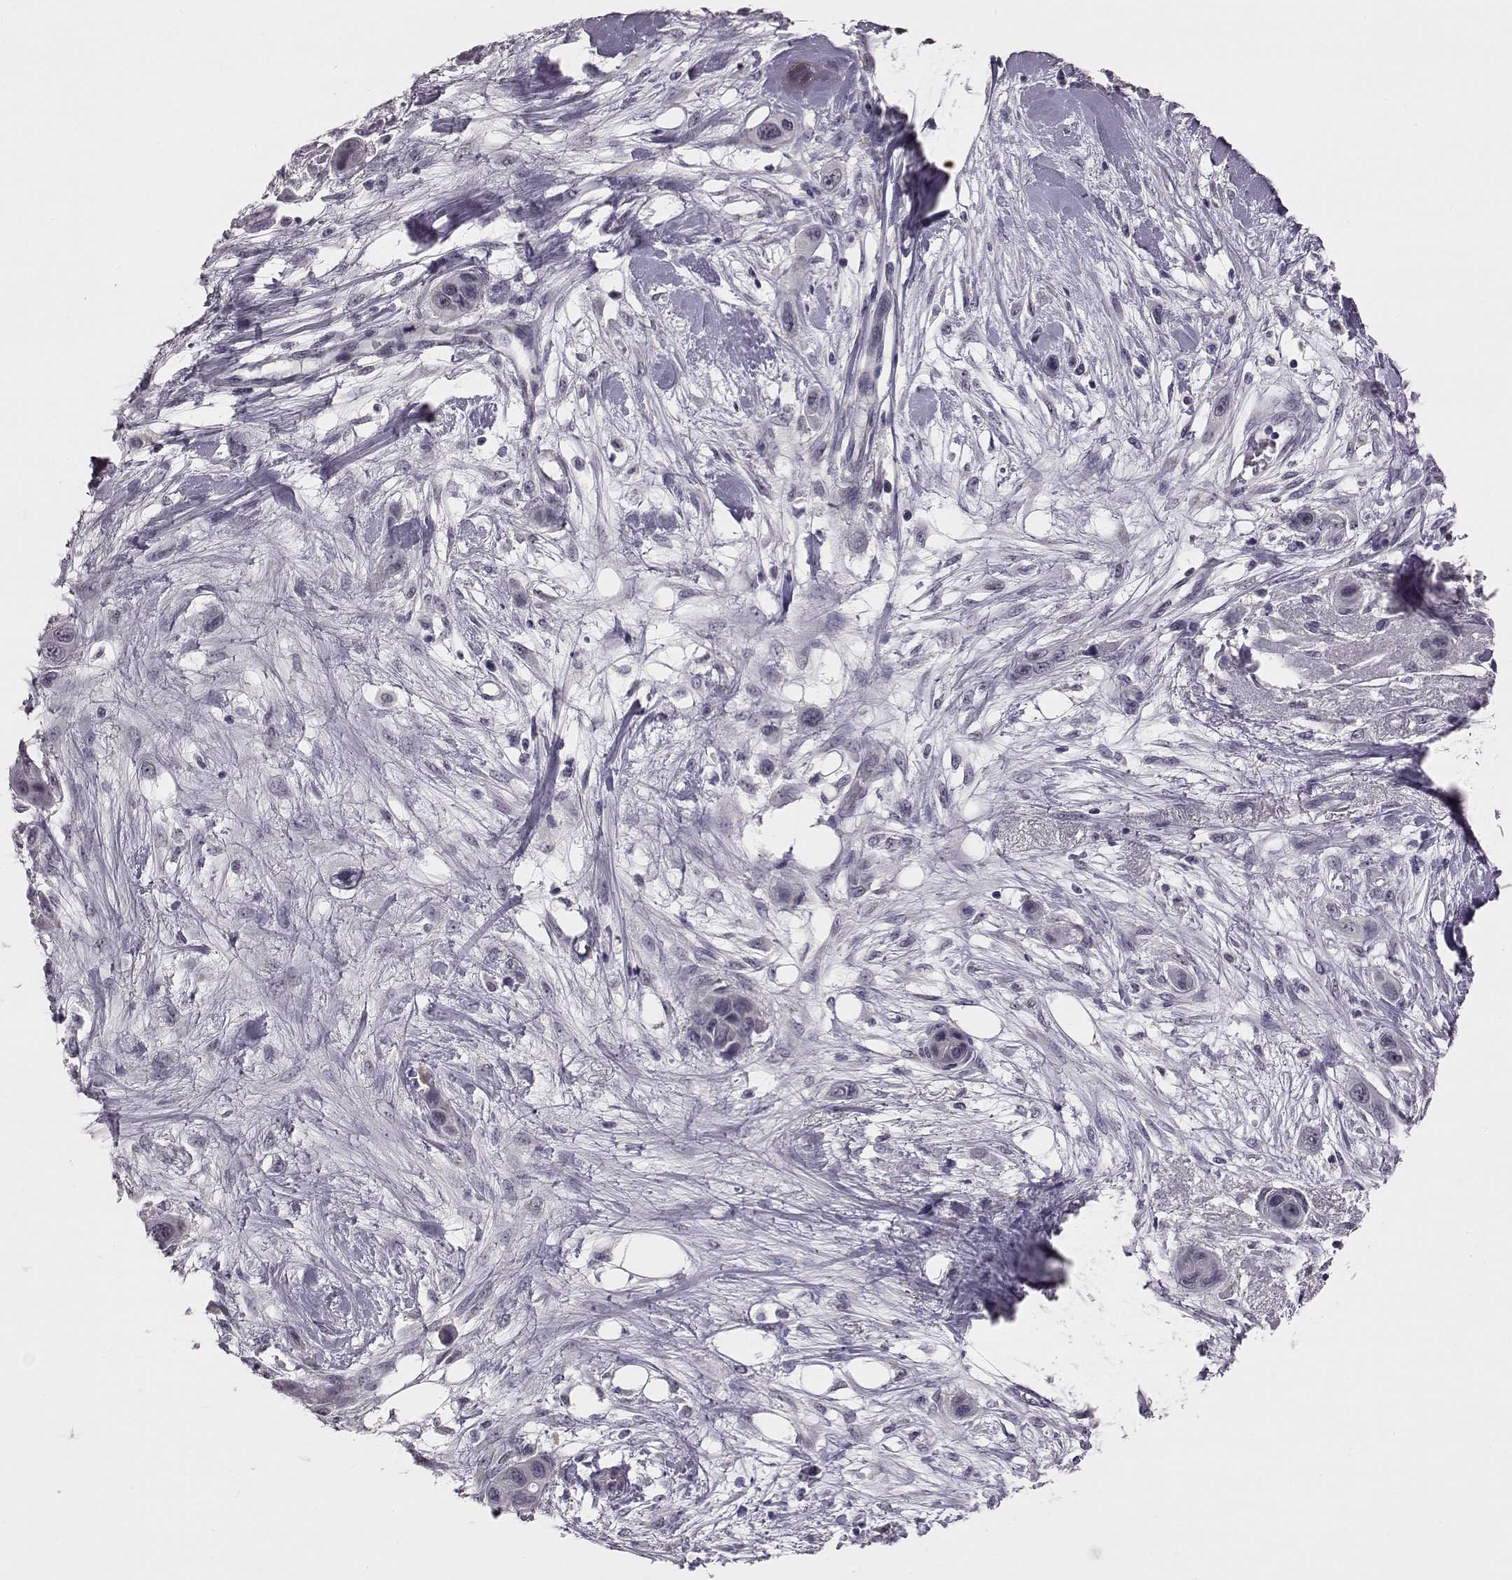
{"staining": {"intensity": "negative", "quantity": "none", "location": "none"}, "tissue": "skin cancer", "cell_type": "Tumor cells", "image_type": "cancer", "snomed": [{"axis": "morphology", "description": "Squamous cell carcinoma, NOS"}, {"axis": "topography", "description": "Skin"}], "caption": "This is an IHC micrograph of human skin cancer (squamous cell carcinoma). There is no expression in tumor cells.", "gene": "C10orf62", "patient": {"sex": "male", "age": 79}}